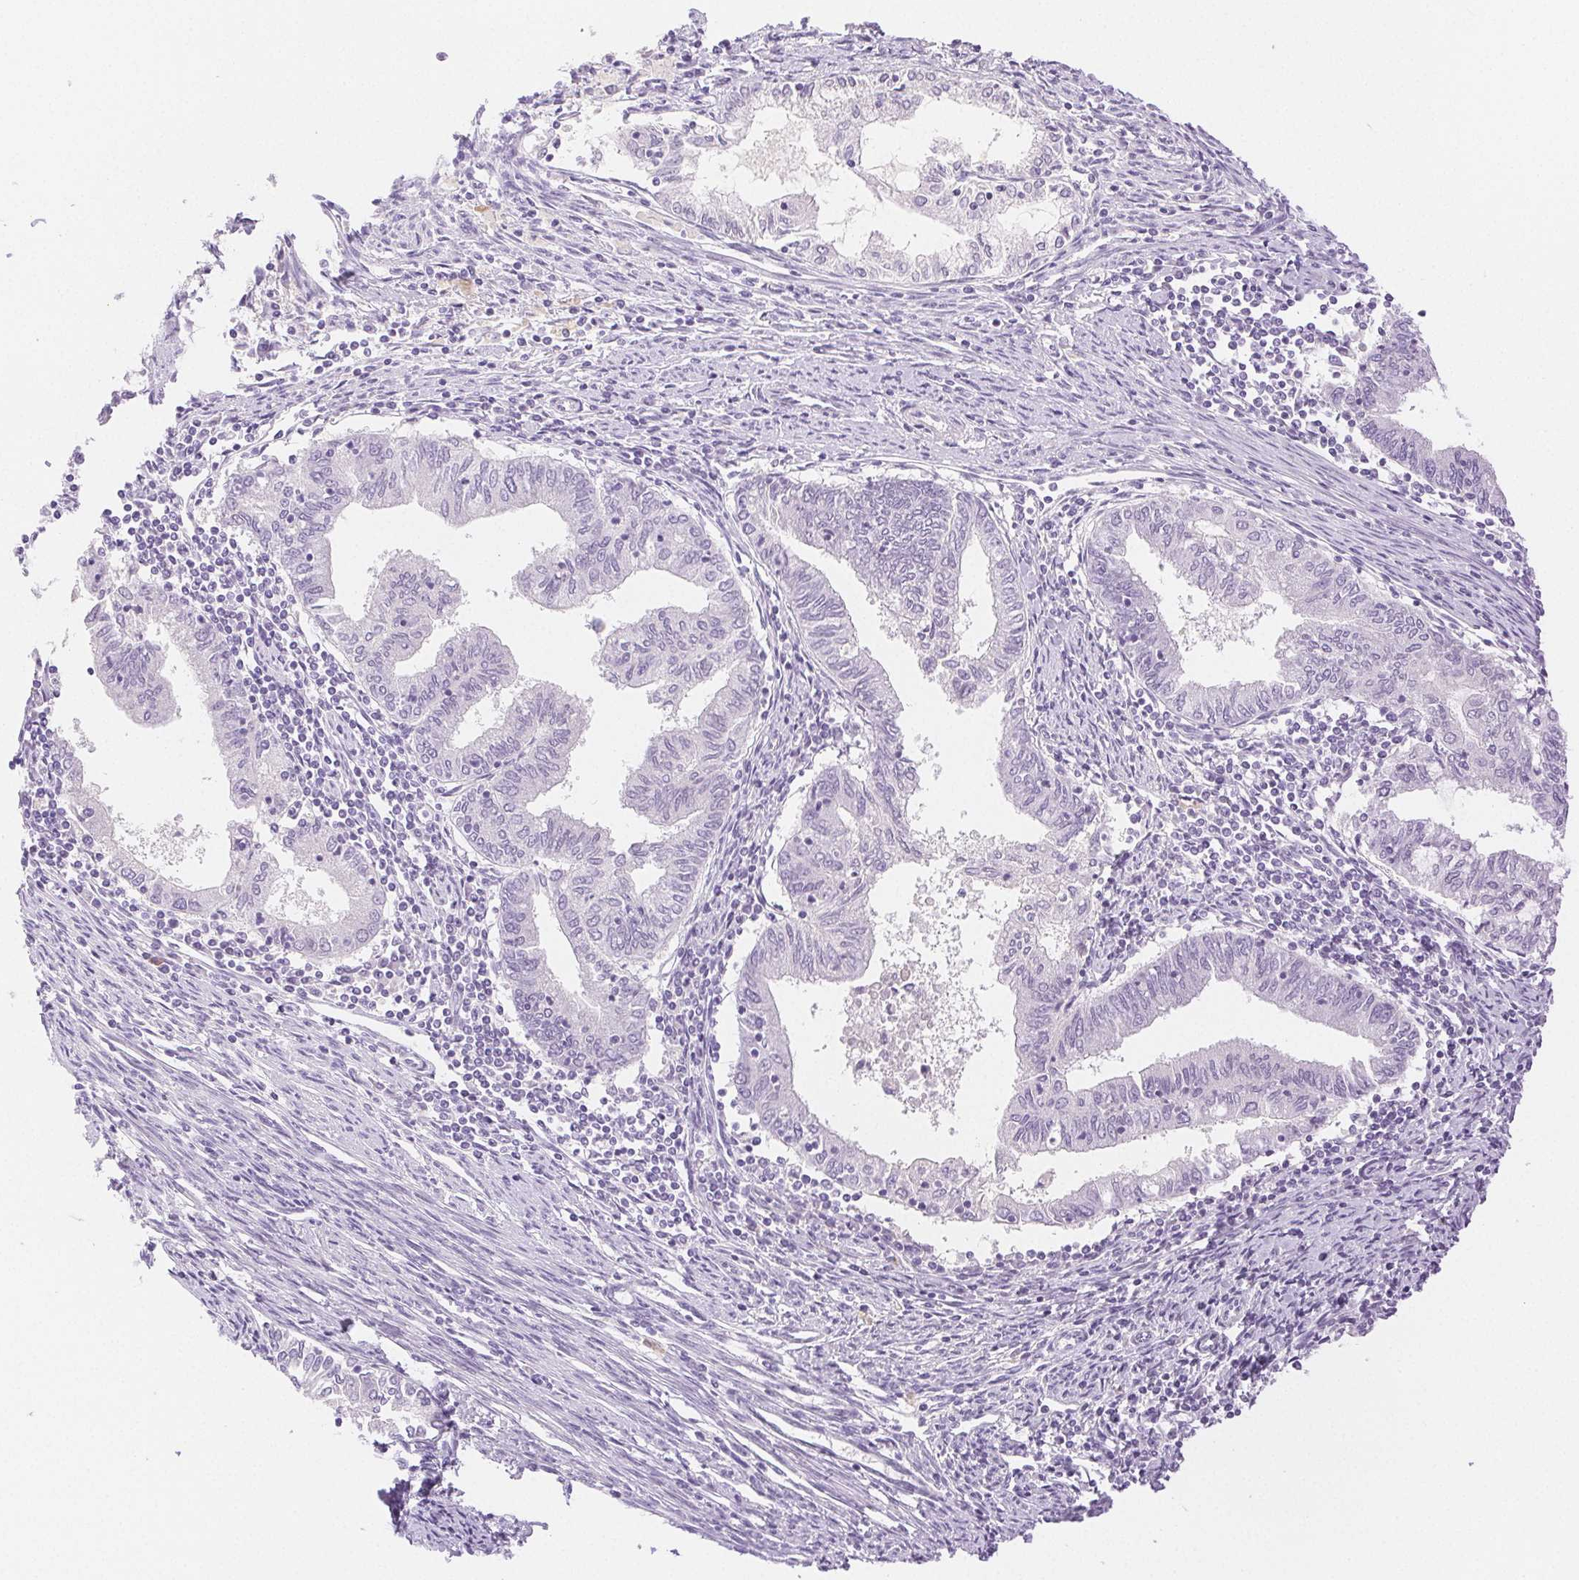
{"staining": {"intensity": "negative", "quantity": "none", "location": "none"}, "tissue": "endometrial cancer", "cell_type": "Tumor cells", "image_type": "cancer", "snomed": [{"axis": "morphology", "description": "Adenocarcinoma, NOS"}, {"axis": "topography", "description": "Endometrium"}], "caption": "IHC of endometrial cancer (adenocarcinoma) demonstrates no positivity in tumor cells. (Brightfield microscopy of DAB (3,3'-diaminobenzidine) IHC at high magnification).", "gene": "SPACA4", "patient": {"sex": "female", "age": 79}}